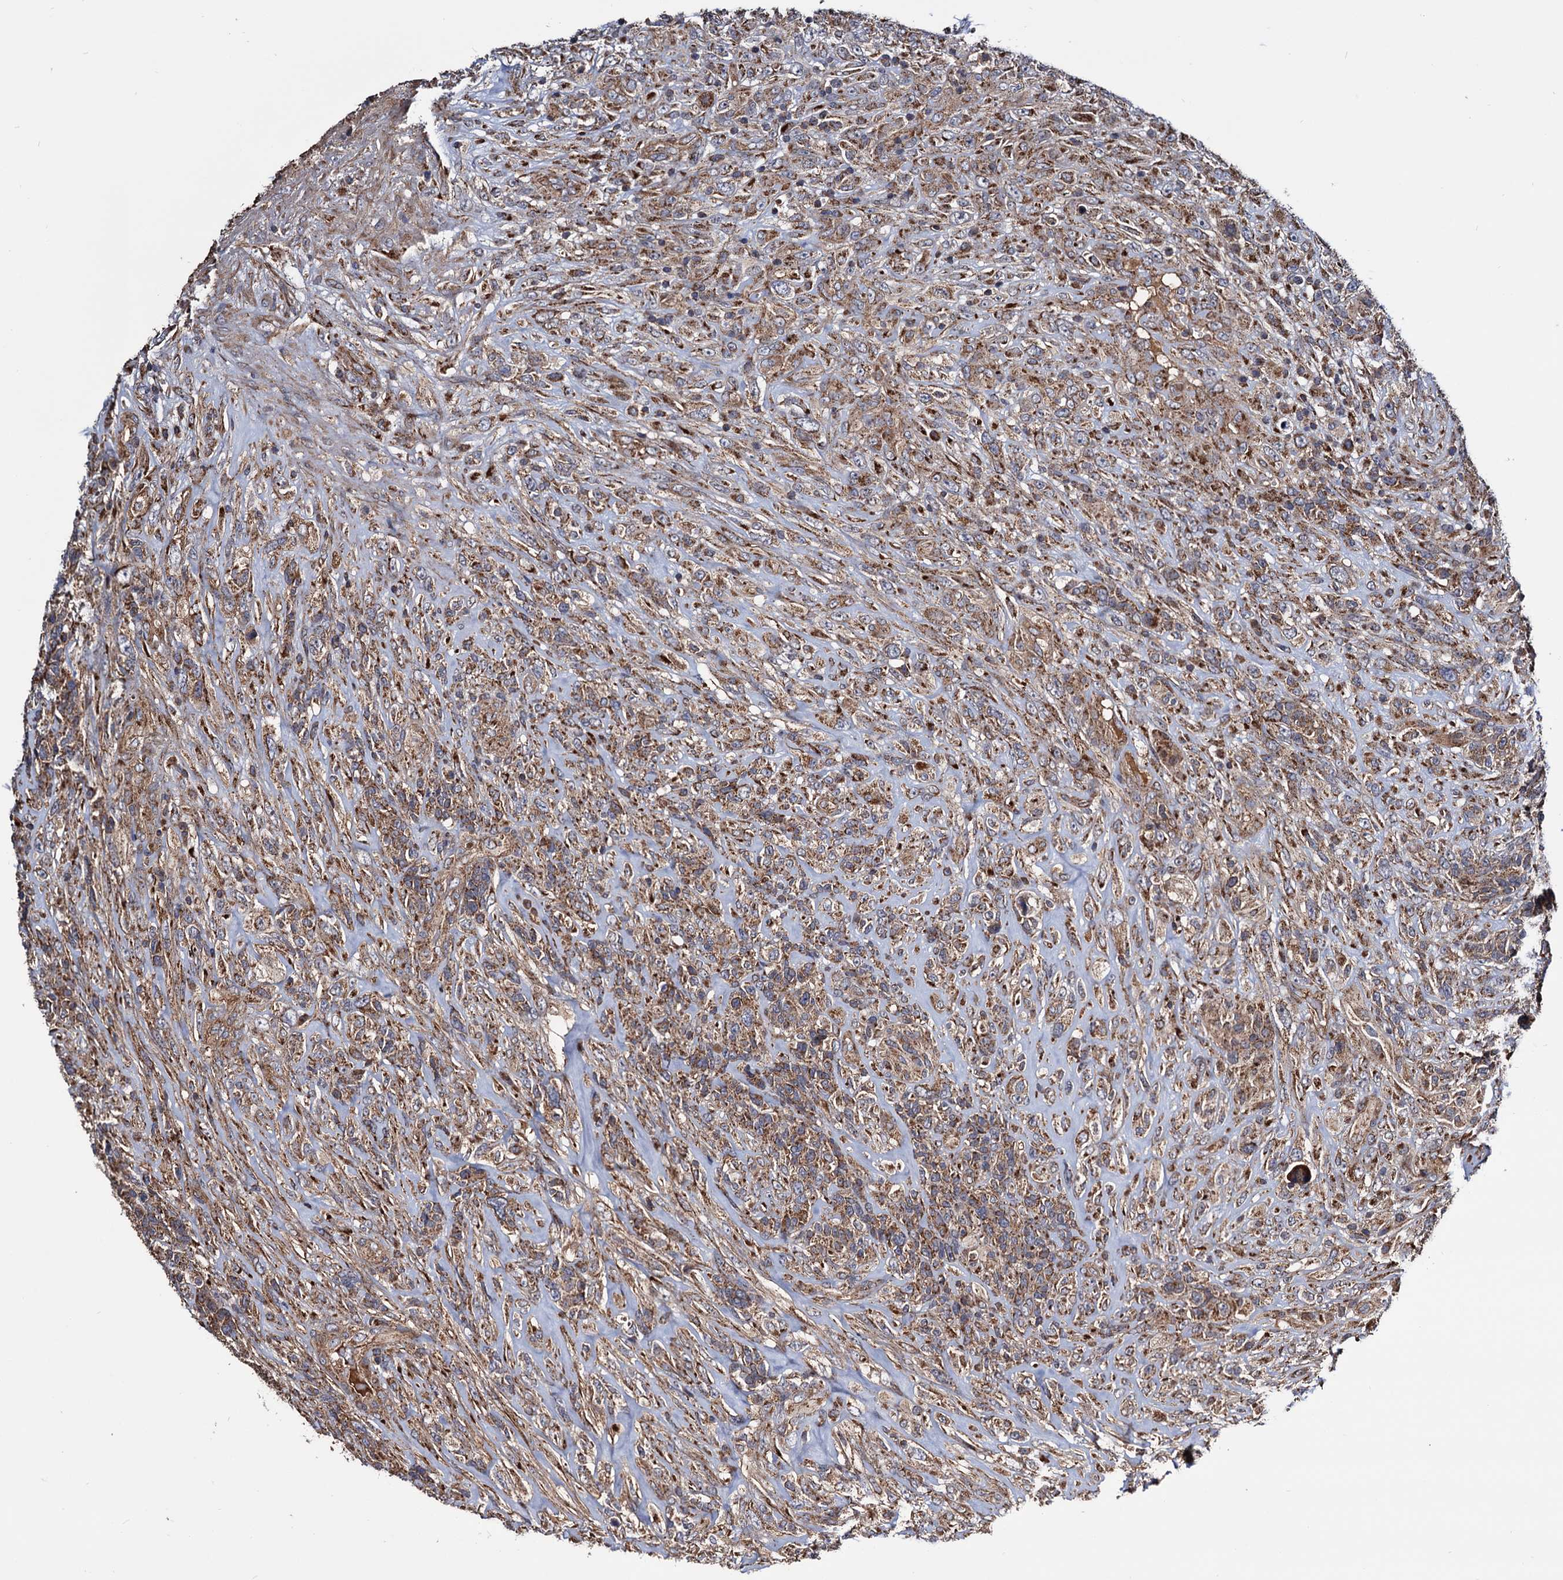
{"staining": {"intensity": "moderate", "quantity": ">75%", "location": "cytoplasmic/membranous"}, "tissue": "glioma", "cell_type": "Tumor cells", "image_type": "cancer", "snomed": [{"axis": "morphology", "description": "Glioma, malignant, High grade"}, {"axis": "topography", "description": "Brain"}], "caption": "This histopathology image demonstrates immunohistochemistry (IHC) staining of high-grade glioma (malignant), with medium moderate cytoplasmic/membranous expression in about >75% of tumor cells.", "gene": "MRPL42", "patient": {"sex": "male", "age": 61}}